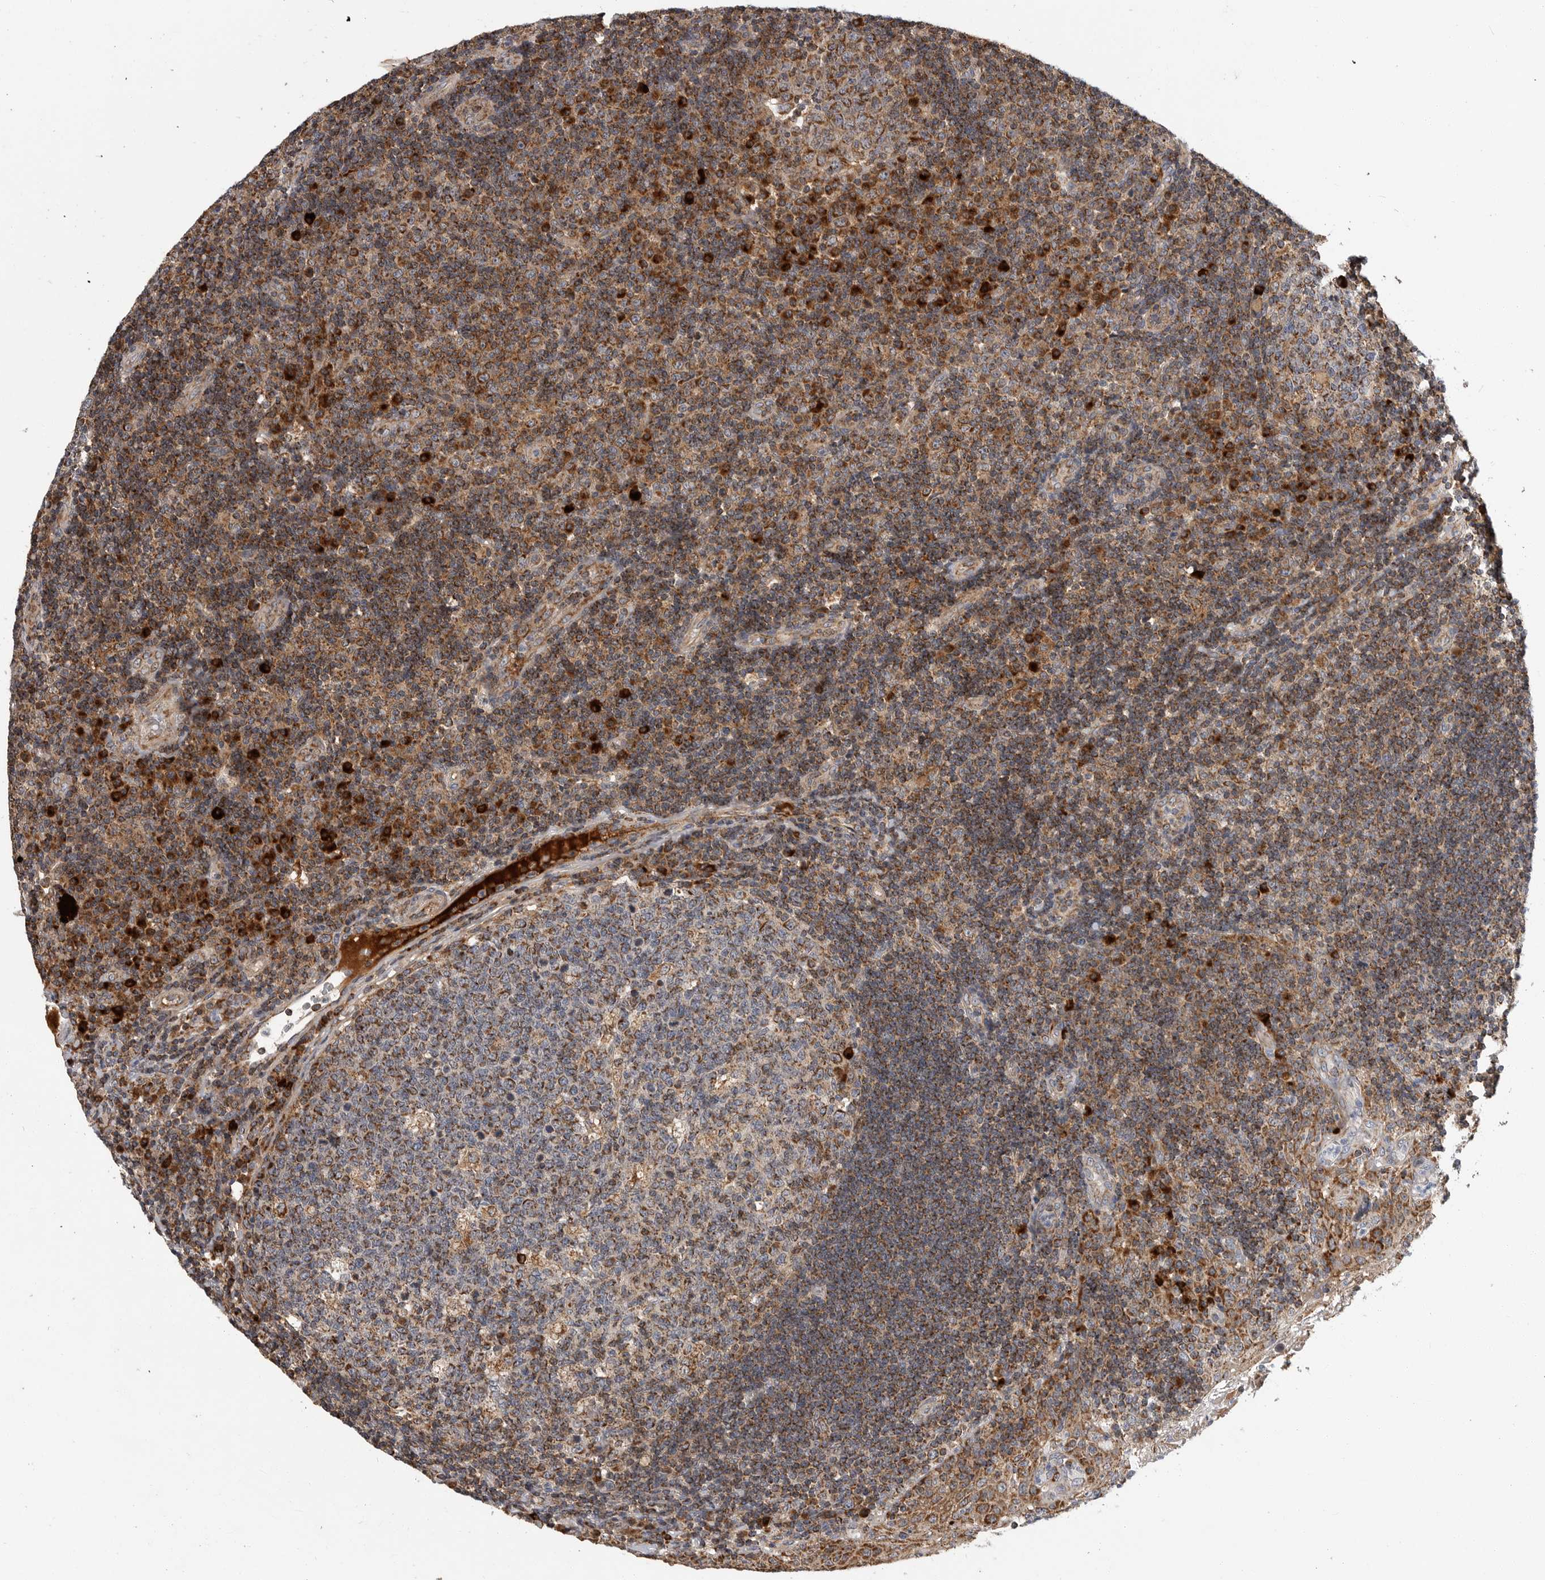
{"staining": {"intensity": "moderate", "quantity": ">75%", "location": "cytoplasmic/membranous"}, "tissue": "tonsil", "cell_type": "Germinal center cells", "image_type": "normal", "snomed": [{"axis": "morphology", "description": "Normal tissue, NOS"}, {"axis": "topography", "description": "Tonsil"}], "caption": "Germinal center cells display medium levels of moderate cytoplasmic/membranous staining in about >75% of cells in benign tonsil. (DAB (3,3'-diaminobenzidine) IHC, brown staining for protein, blue staining for nuclei).", "gene": "KYAT3", "patient": {"sex": "female", "age": 40}}